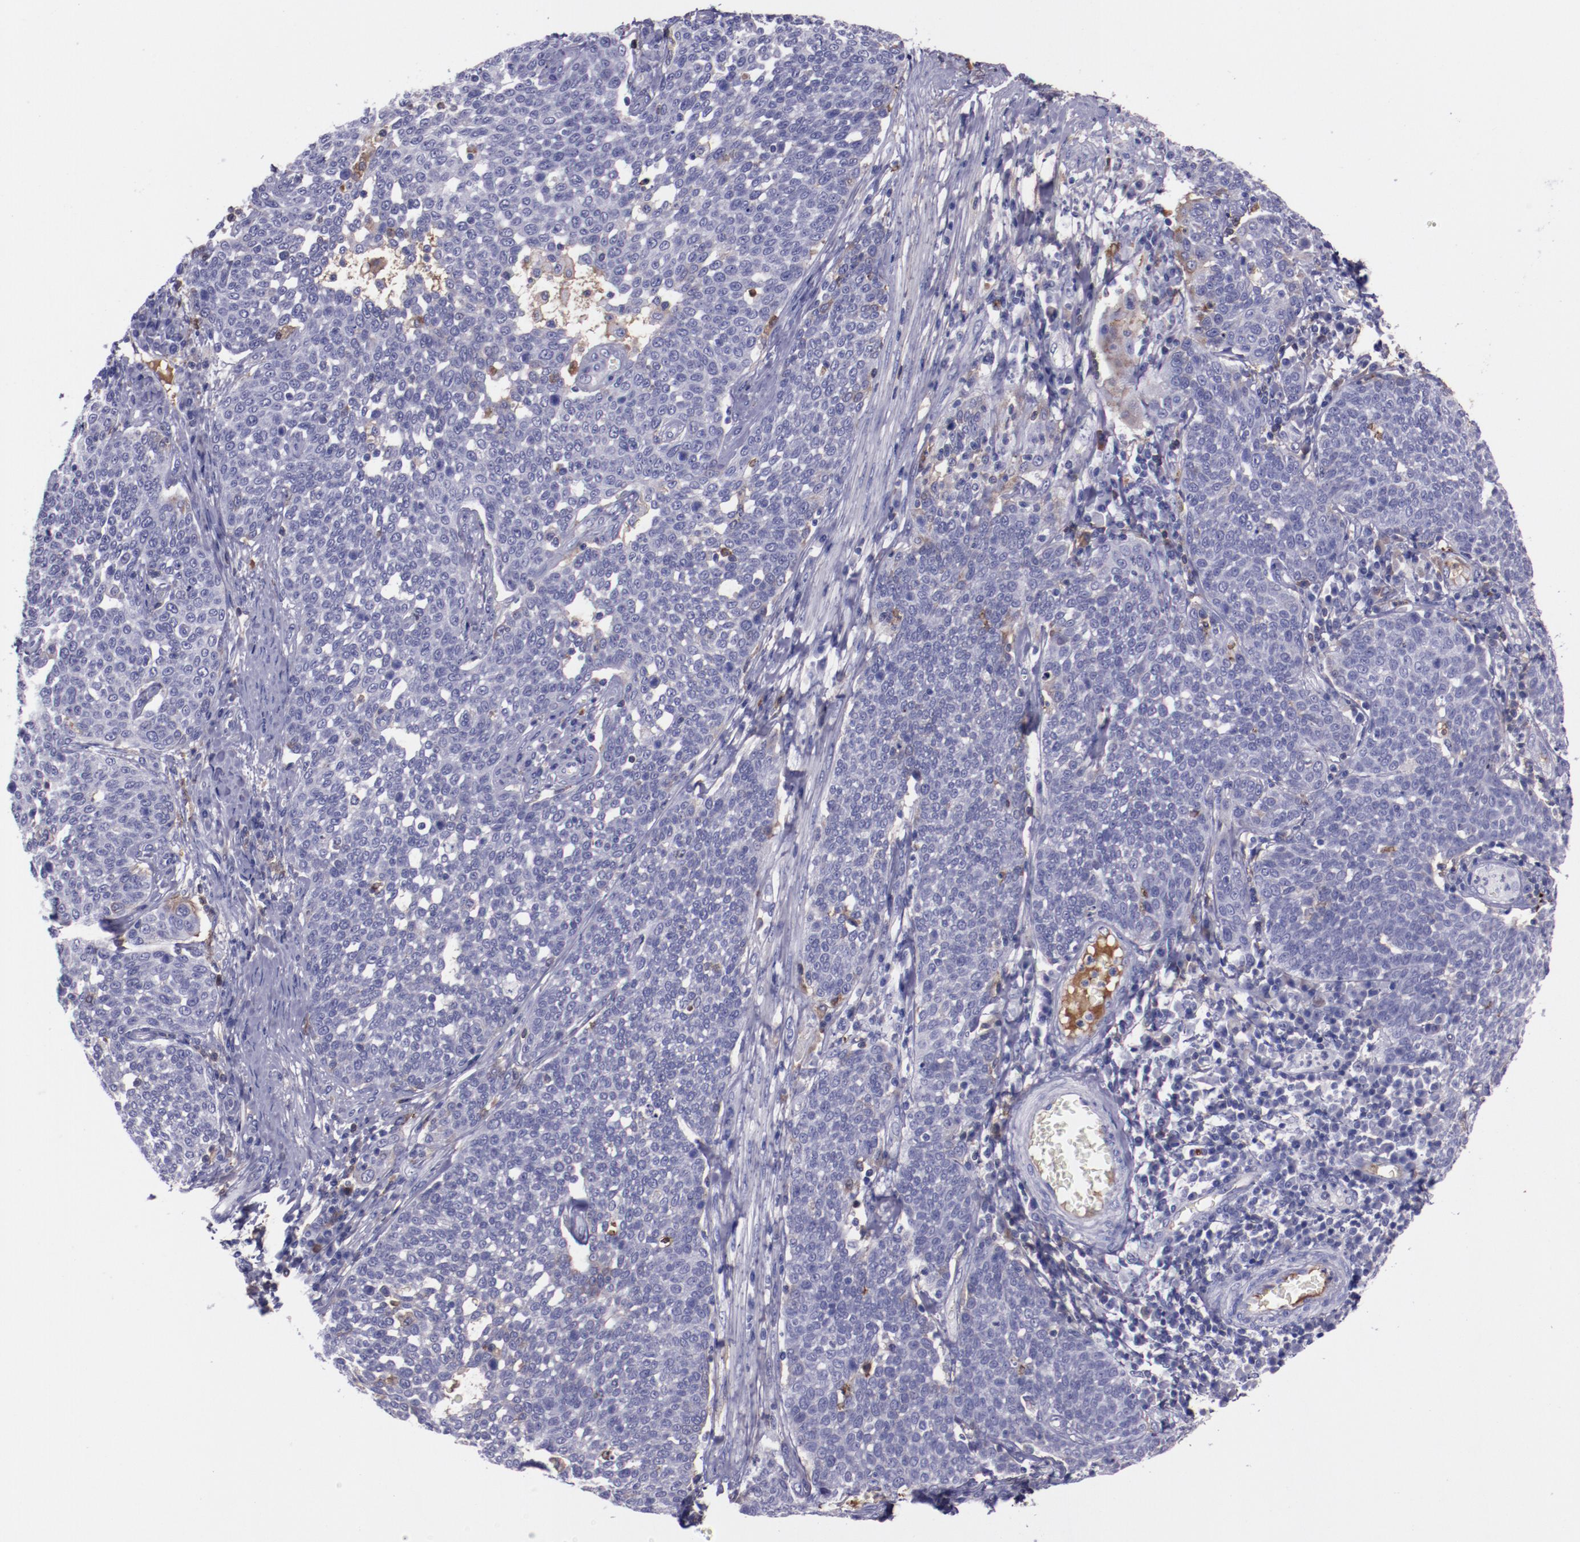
{"staining": {"intensity": "negative", "quantity": "none", "location": "none"}, "tissue": "cervical cancer", "cell_type": "Tumor cells", "image_type": "cancer", "snomed": [{"axis": "morphology", "description": "Squamous cell carcinoma, NOS"}, {"axis": "topography", "description": "Cervix"}], "caption": "Histopathology image shows no significant protein staining in tumor cells of cervical squamous cell carcinoma. (DAB IHC visualized using brightfield microscopy, high magnification).", "gene": "APOH", "patient": {"sex": "female", "age": 34}}